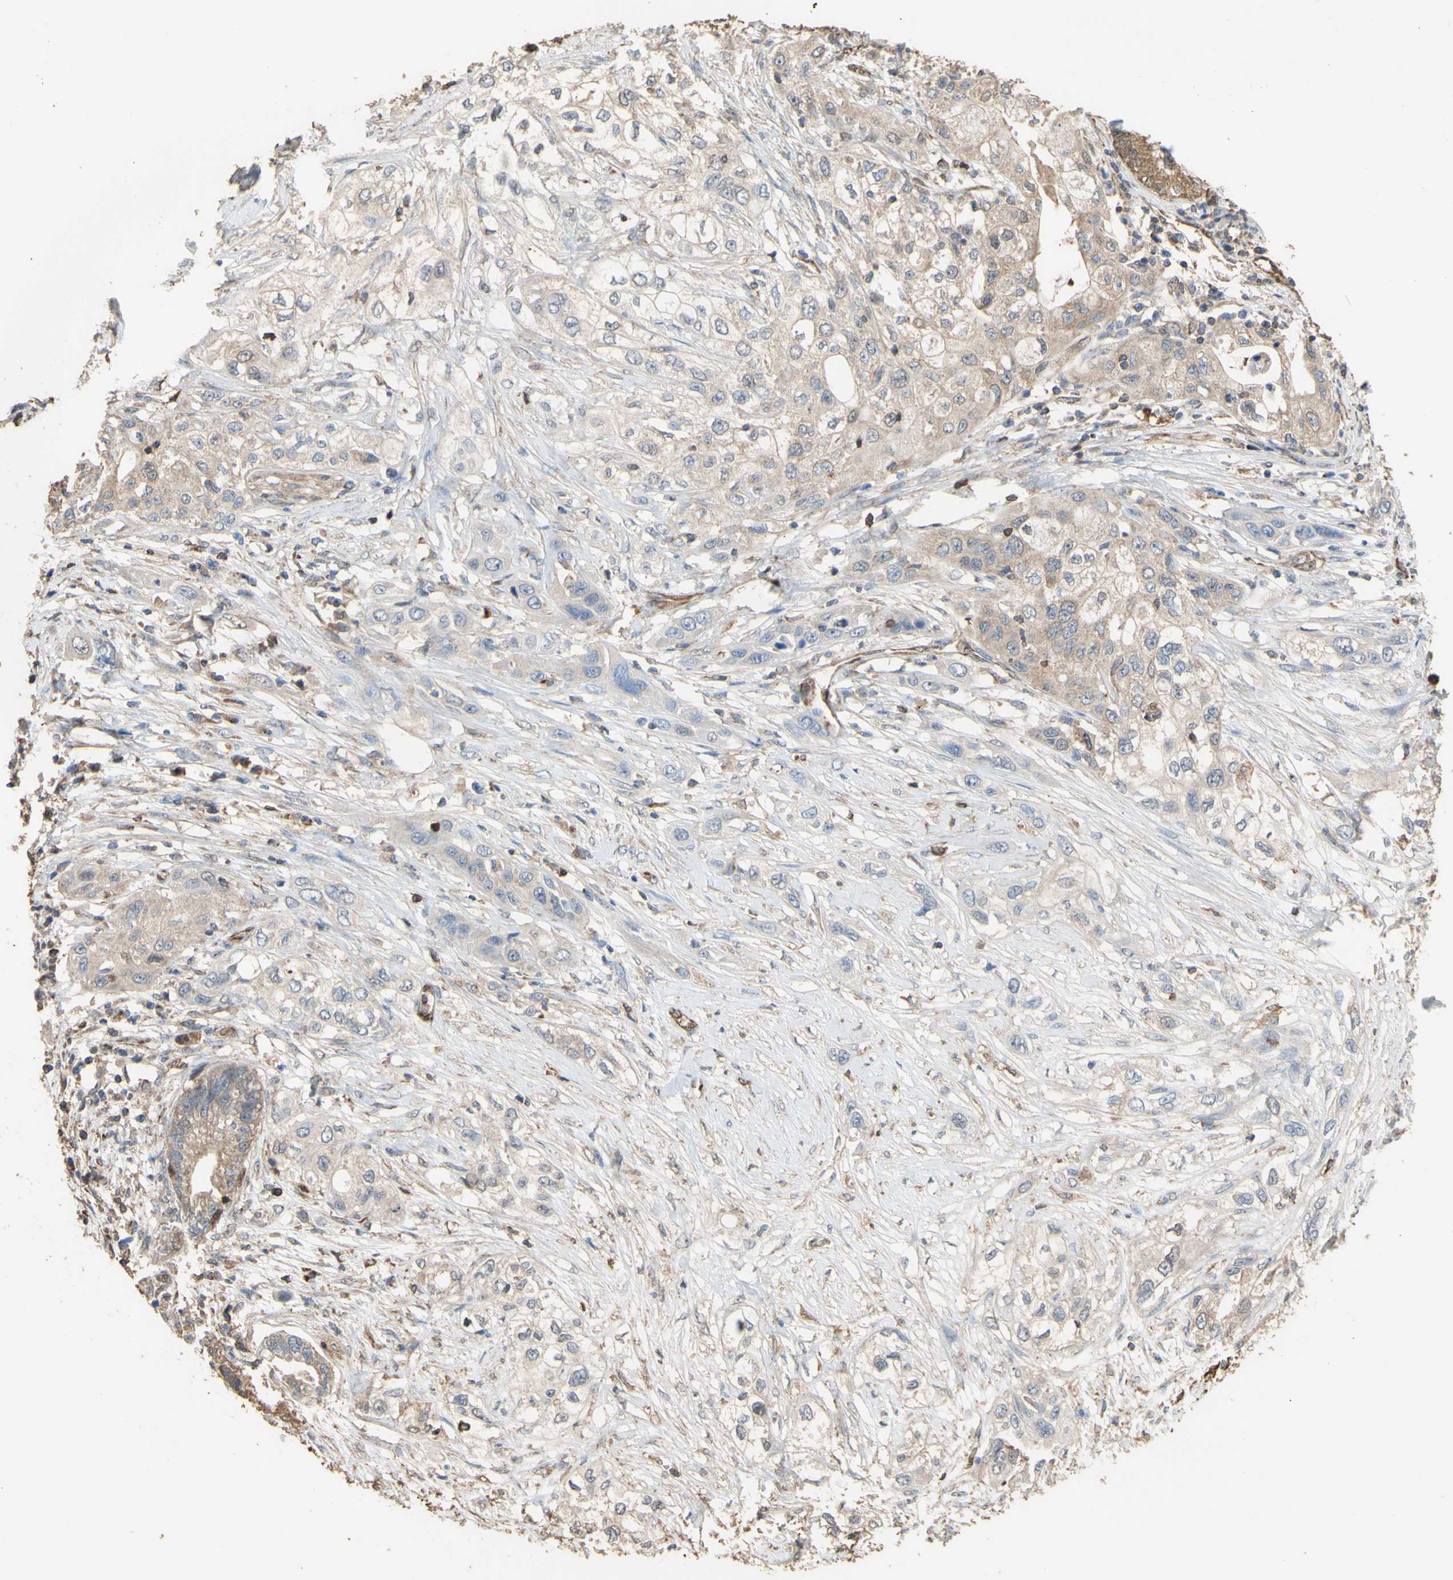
{"staining": {"intensity": "weak", "quantity": ">75%", "location": "cytoplasmic/membranous"}, "tissue": "pancreatic cancer", "cell_type": "Tumor cells", "image_type": "cancer", "snomed": [{"axis": "morphology", "description": "Adenocarcinoma, NOS"}, {"axis": "topography", "description": "Pancreas"}], "caption": "Pancreatic cancer tissue reveals weak cytoplasmic/membranous expression in approximately >75% of tumor cells", "gene": "ALDH9A1", "patient": {"sex": "female", "age": 70}}